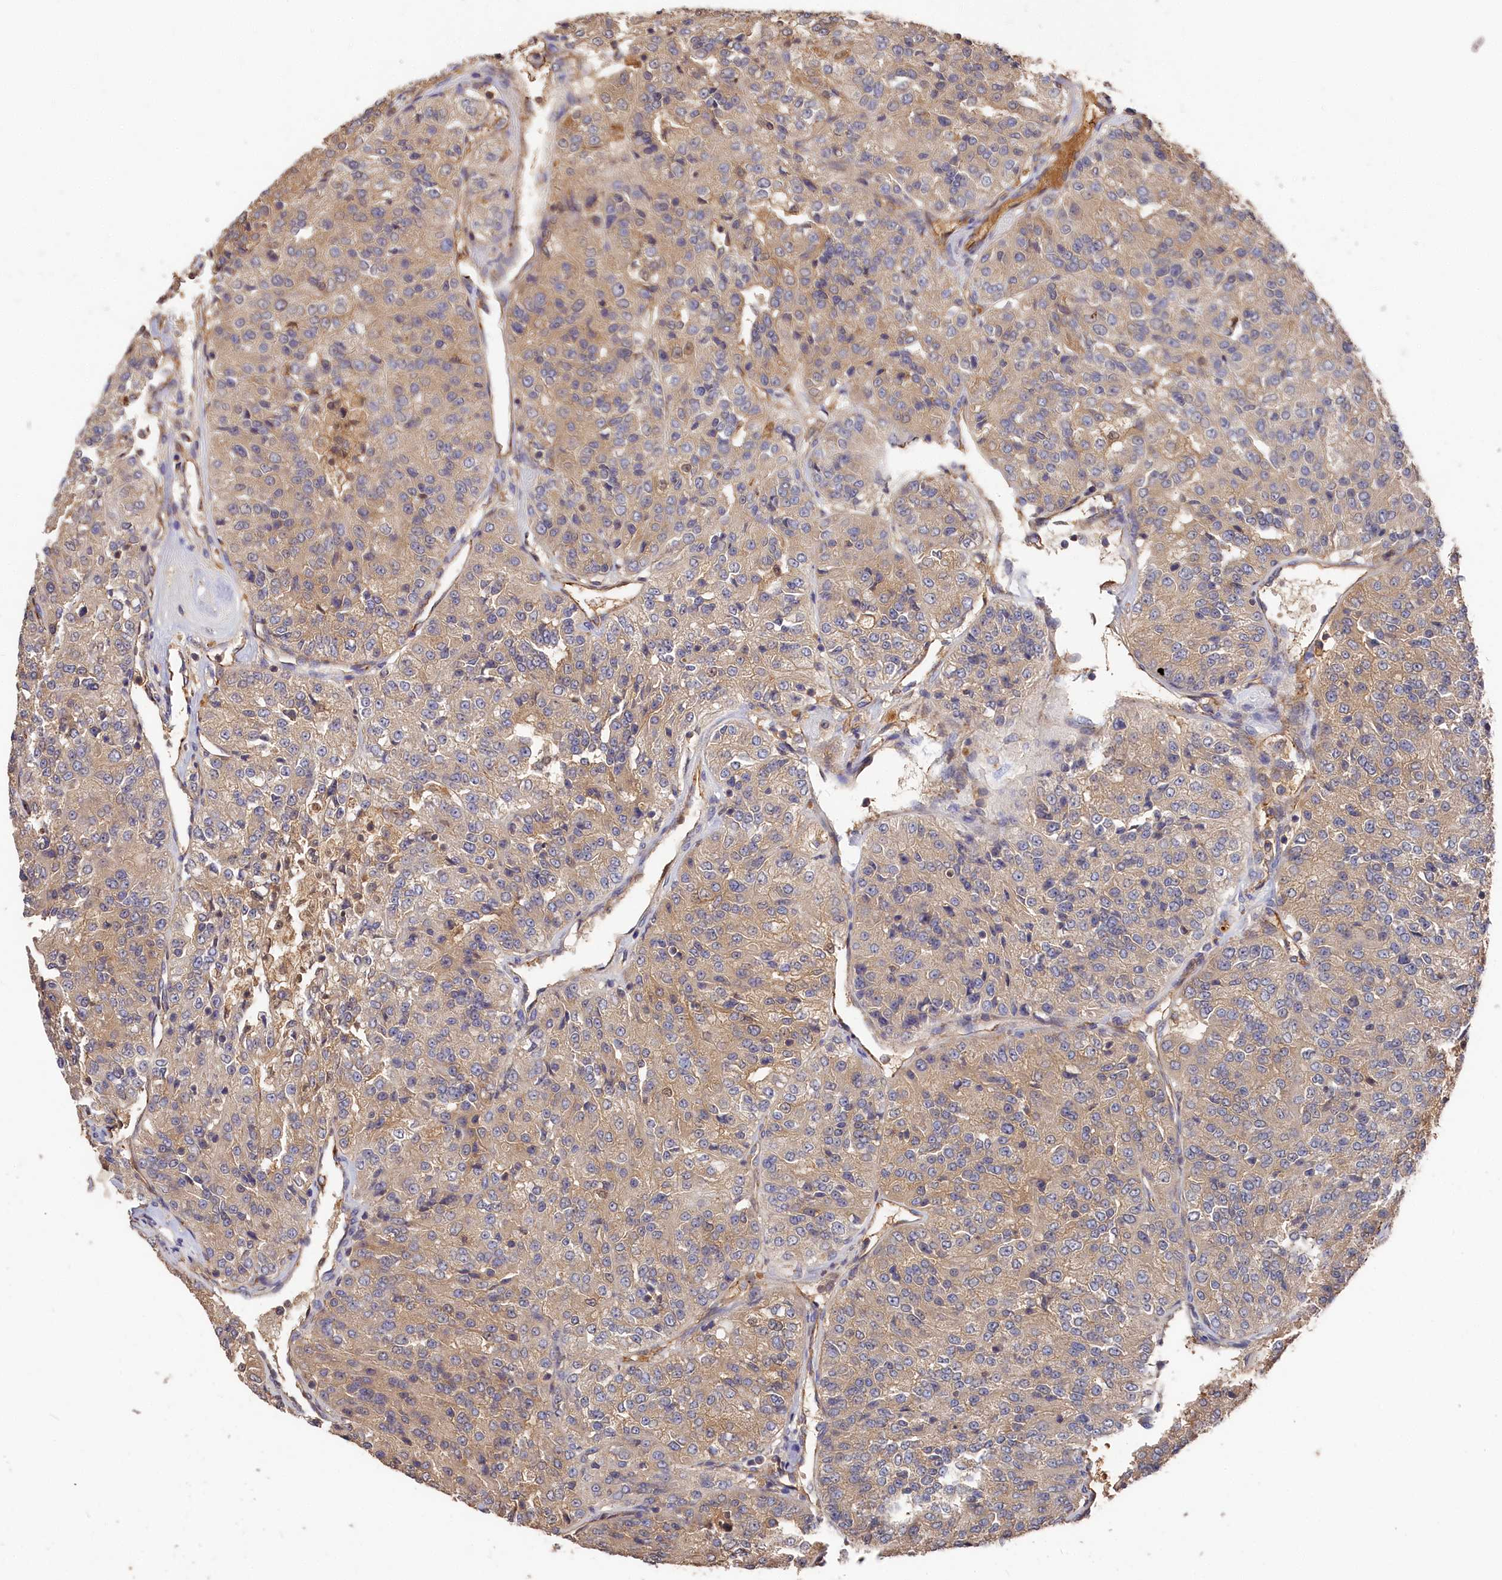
{"staining": {"intensity": "weak", "quantity": ">75%", "location": "cytoplasmic/membranous"}, "tissue": "renal cancer", "cell_type": "Tumor cells", "image_type": "cancer", "snomed": [{"axis": "morphology", "description": "Adenocarcinoma, NOS"}, {"axis": "topography", "description": "Kidney"}], "caption": "Brown immunohistochemical staining in human renal cancer (adenocarcinoma) shows weak cytoplasmic/membranous staining in approximately >75% of tumor cells.", "gene": "DHRS11", "patient": {"sex": "female", "age": 63}}